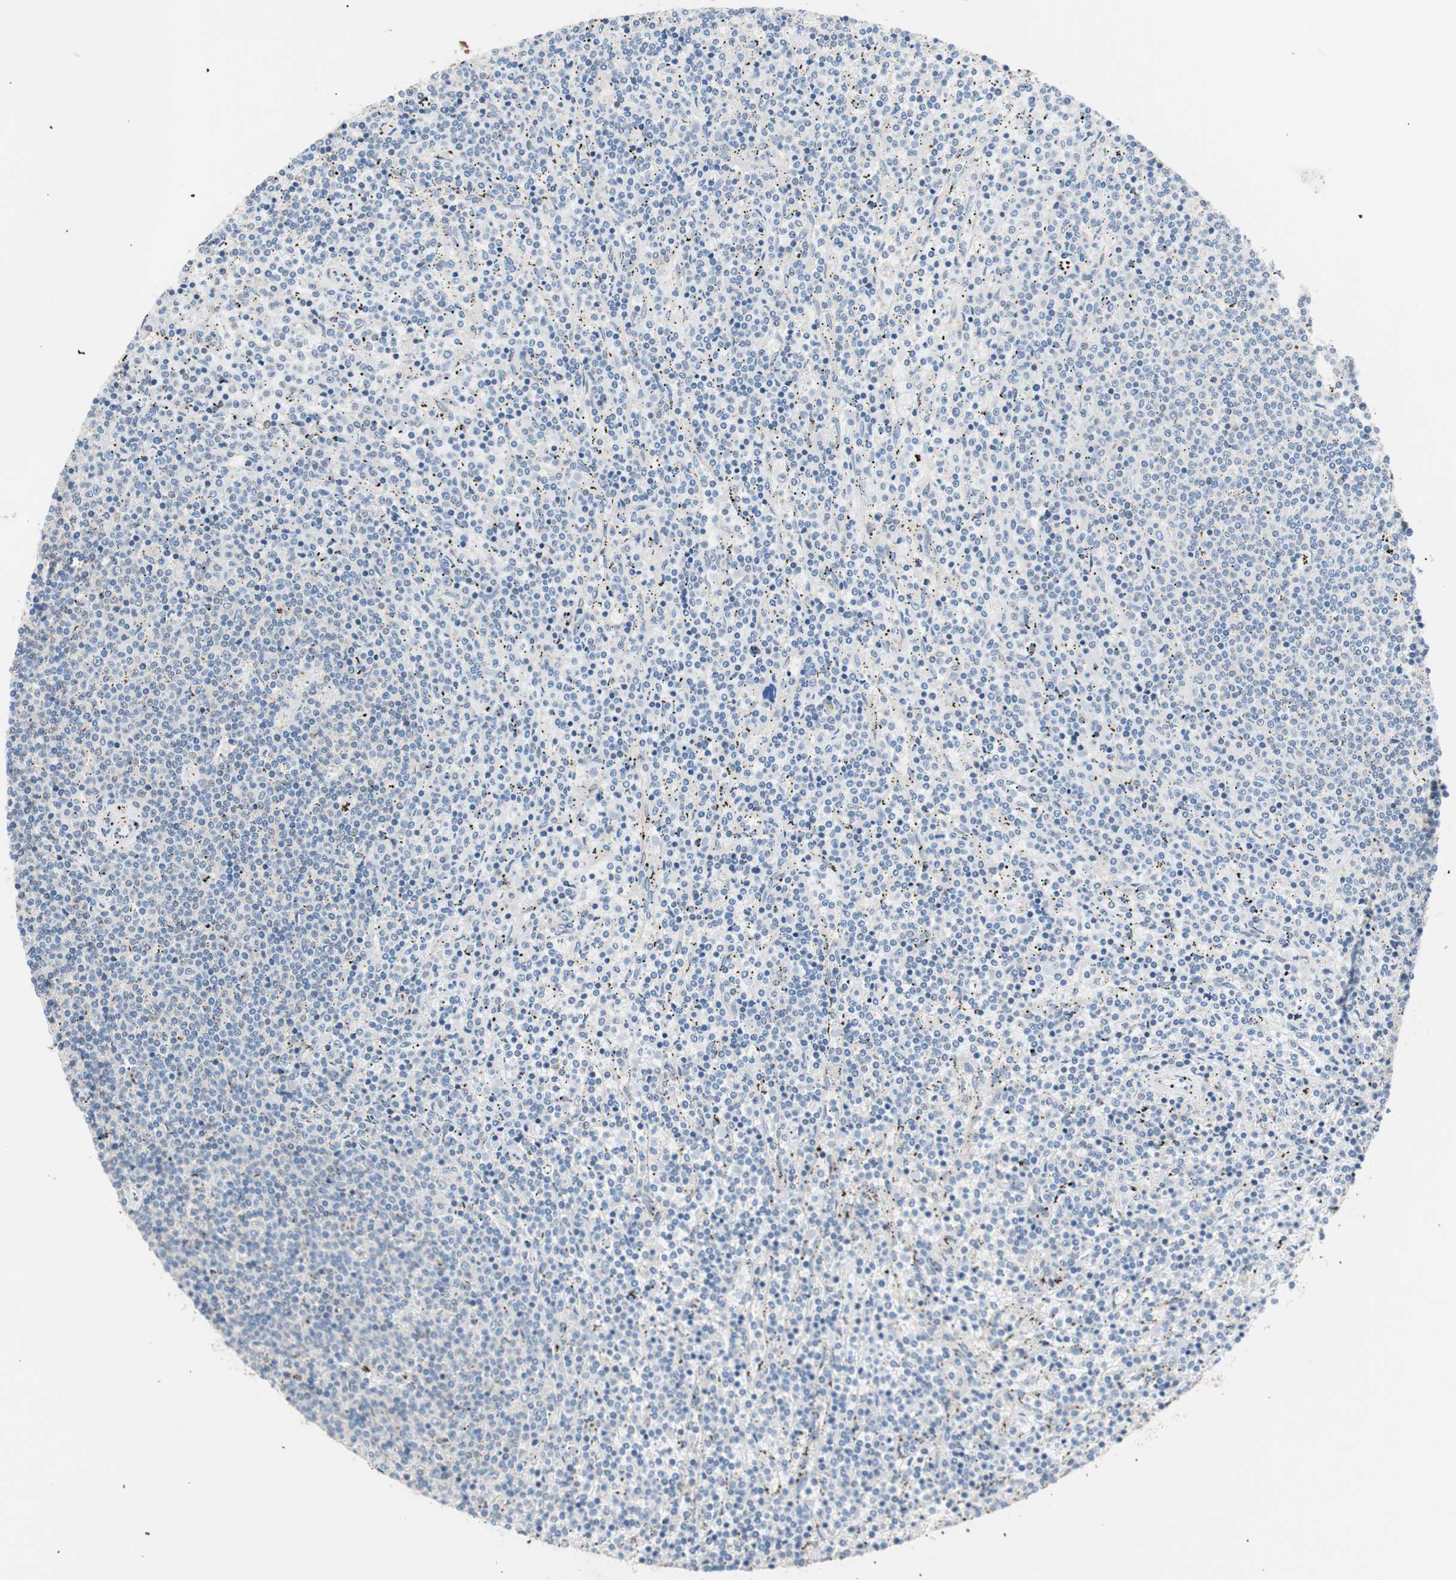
{"staining": {"intensity": "negative", "quantity": "none", "location": "none"}, "tissue": "lymphoma", "cell_type": "Tumor cells", "image_type": "cancer", "snomed": [{"axis": "morphology", "description": "Malignant lymphoma, non-Hodgkin's type, Low grade"}, {"axis": "topography", "description": "Spleen"}], "caption": "Low-grade malignant lymphoma, non-Hodgkin's type stained for a protein using immunohistochemistry (IHC) shows no expression tumor cells.", "gene": "SMG1", "patient": {"sex": "female", "age": 50}}